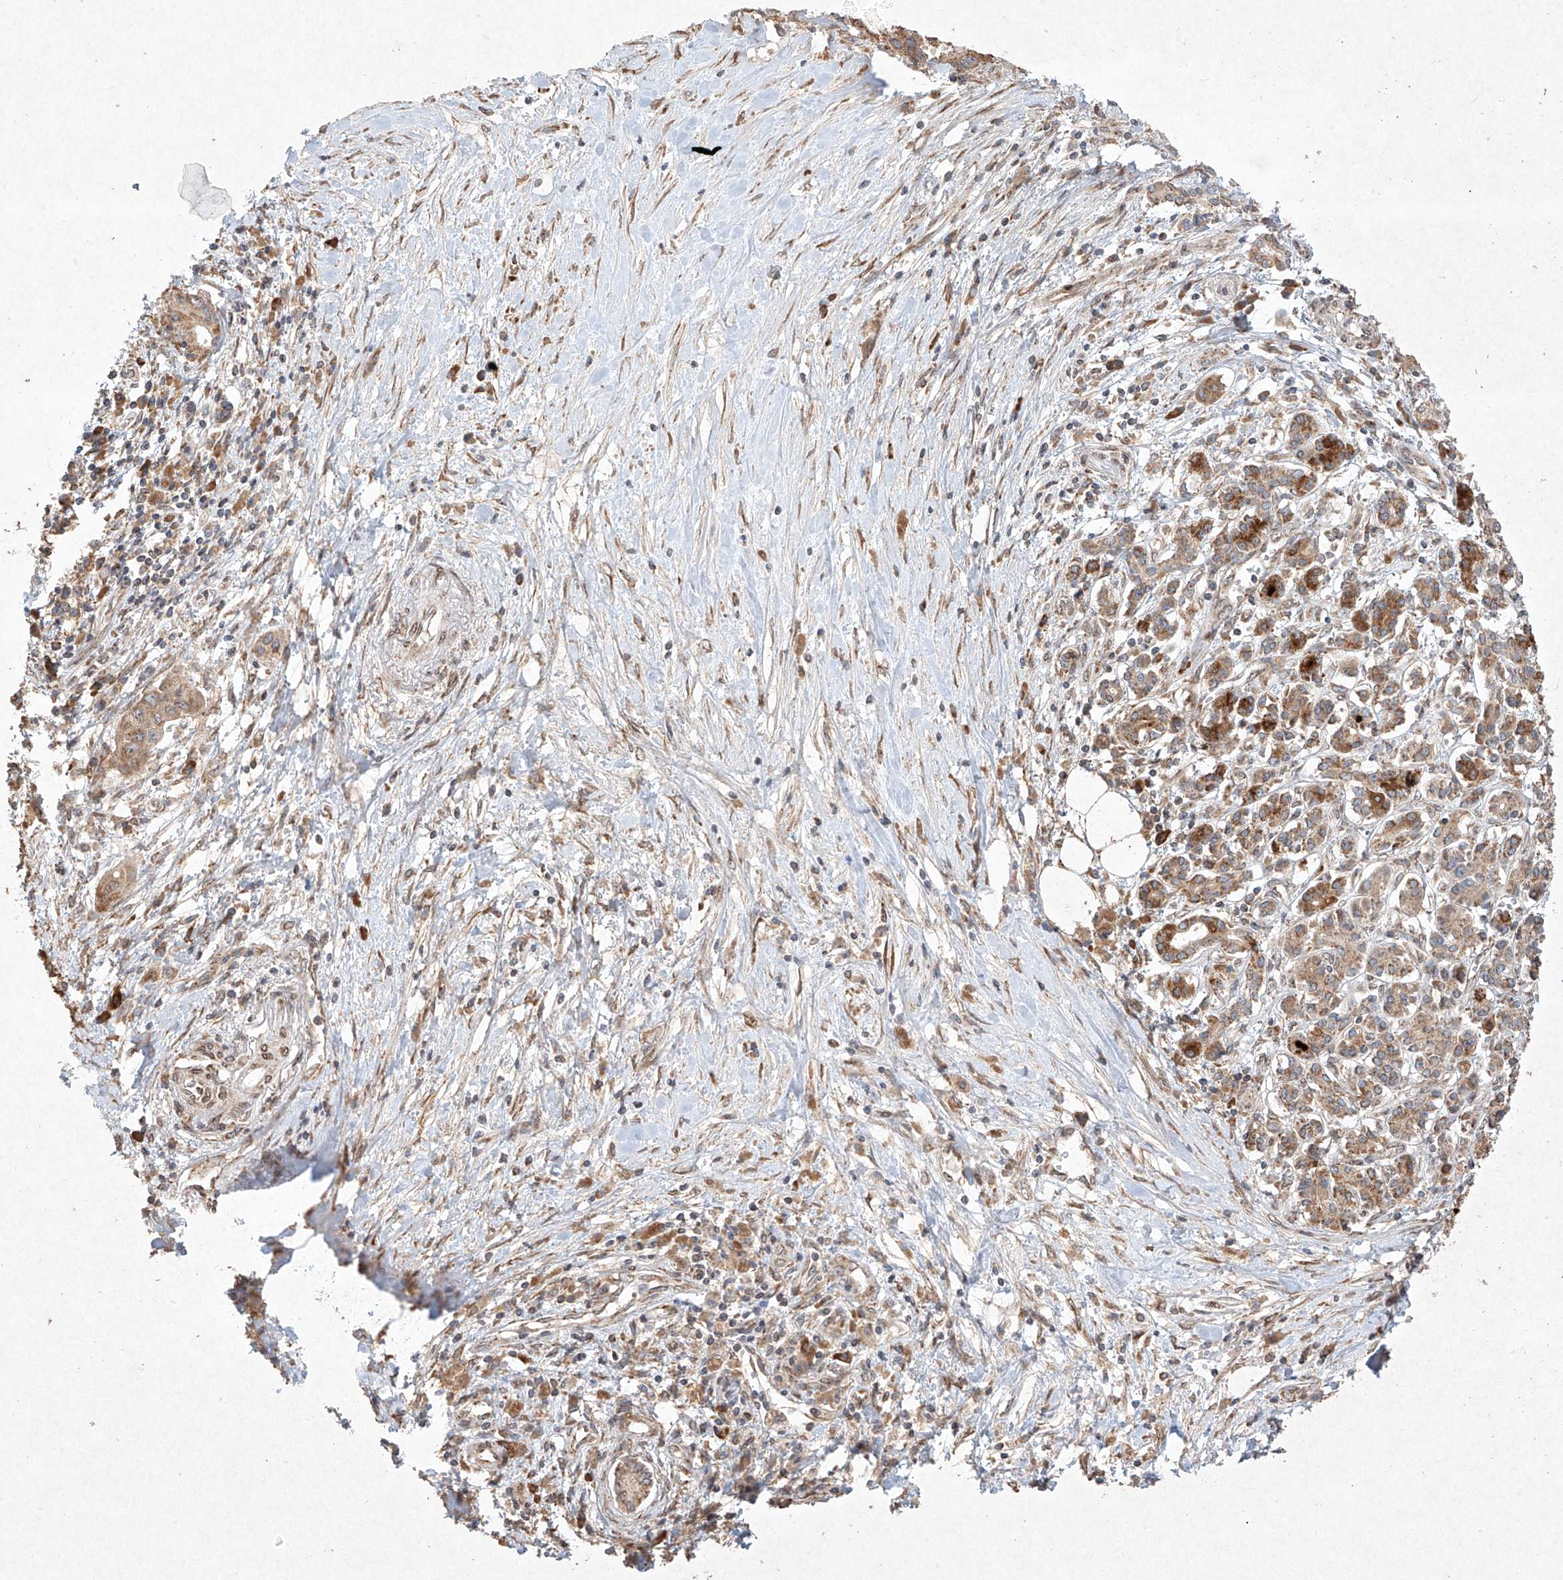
{"staining": {"intensity": "moderate", "quantity": ">75%", "location": "cytoplasmic/membranous"}, "tissue": "pancreatic cancer", "cell_type": "Tumor cells", "image_type": "cancer", "snomed": [{"axis": "morphology", "description": "Adenocarcinoma, NOS"}, {"axis": "topography", "description": "Pancreas"}], "caption": "Immunohistochemical staining of human pancreatic cancer shows moderate cytoplasmic/membranous protein staining in approximately >75% of tumor cells.", "gene": "SEMA3B", "patient": {"sex": "female", "age": 73}}